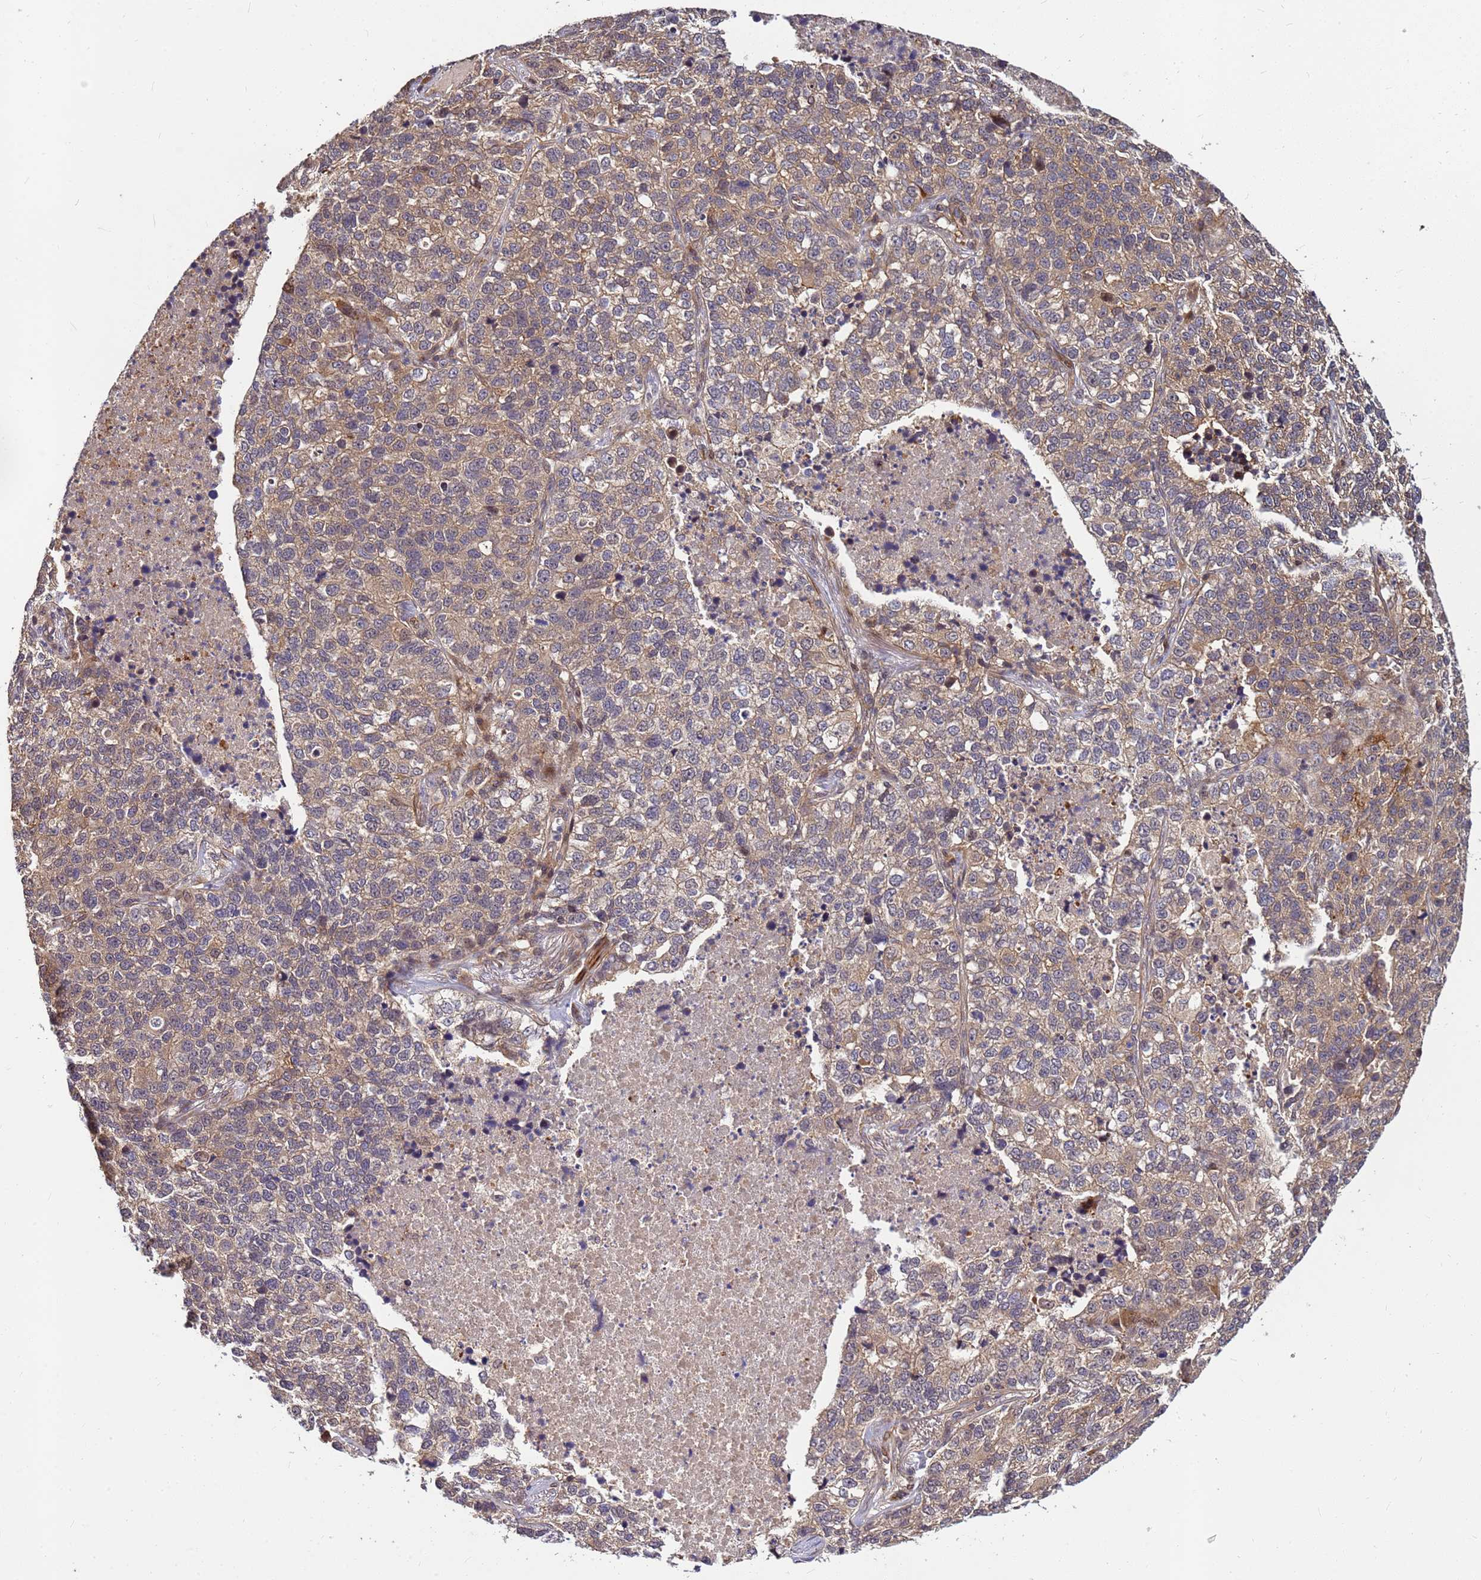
{"staining": {"intensity": "weak", "quantity": "25%-75%", "location": "cytoplasmic/membranous"}, "tissue": "lung cancer", "cell_type": "Tumor cells", "image_type": "cancer", "snomed": [{"axis": "morphology", "description": "Adenocarcinoma, NOS"}, {"axis": "topography", "description": "Lung"}], "caption": "A photomicrograph showing weak cytoplasmic/membranous expression in approximately 25%-75% of tumor cells in lung cancer, as visualized by brown immunohistochemical staining.", "gene": "DUS4L", "patient": {"sex": "male", "age": 49}}